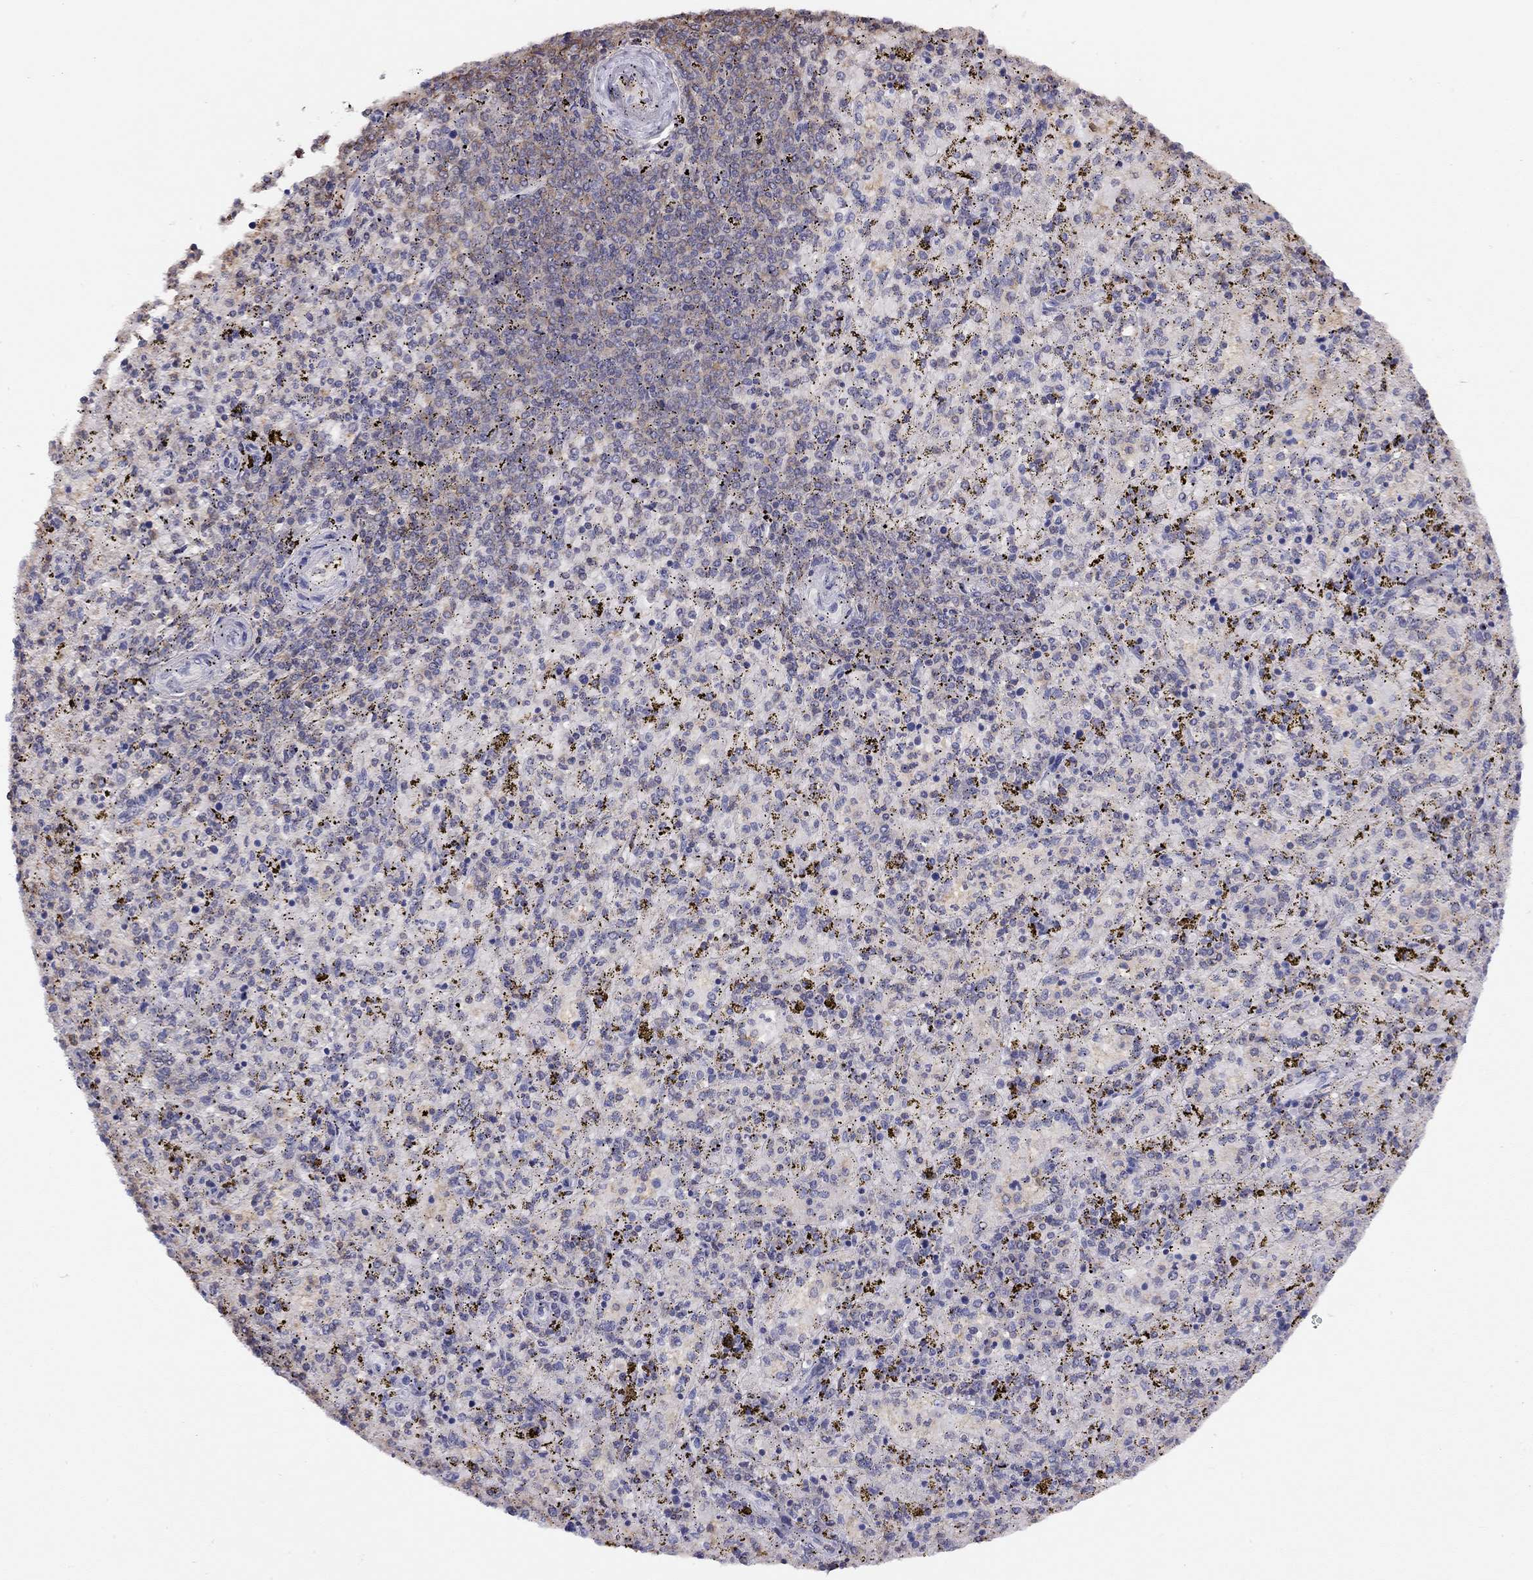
{"staining": {"intensity": "weak", "quantity": "<25%", "location": "cytoplasmic/membranous"}, "tissue": "spleen", "cell_type": "Cells in red pulp", "image_type": "normal", "snomed": [{"axis": "morphology", "description": "Normal tissue, NOS"}, {"axis": "topography", "description": "Spleen"}], "caption": "Benign spleen was stained to show a protein in brown. There is no significant staining in cells in red pulp. (DAB IHC visualized using brightfield microscopy, high magnification).", "gene": "CITED1", "patient": {"sex": "female", "age": 50}}